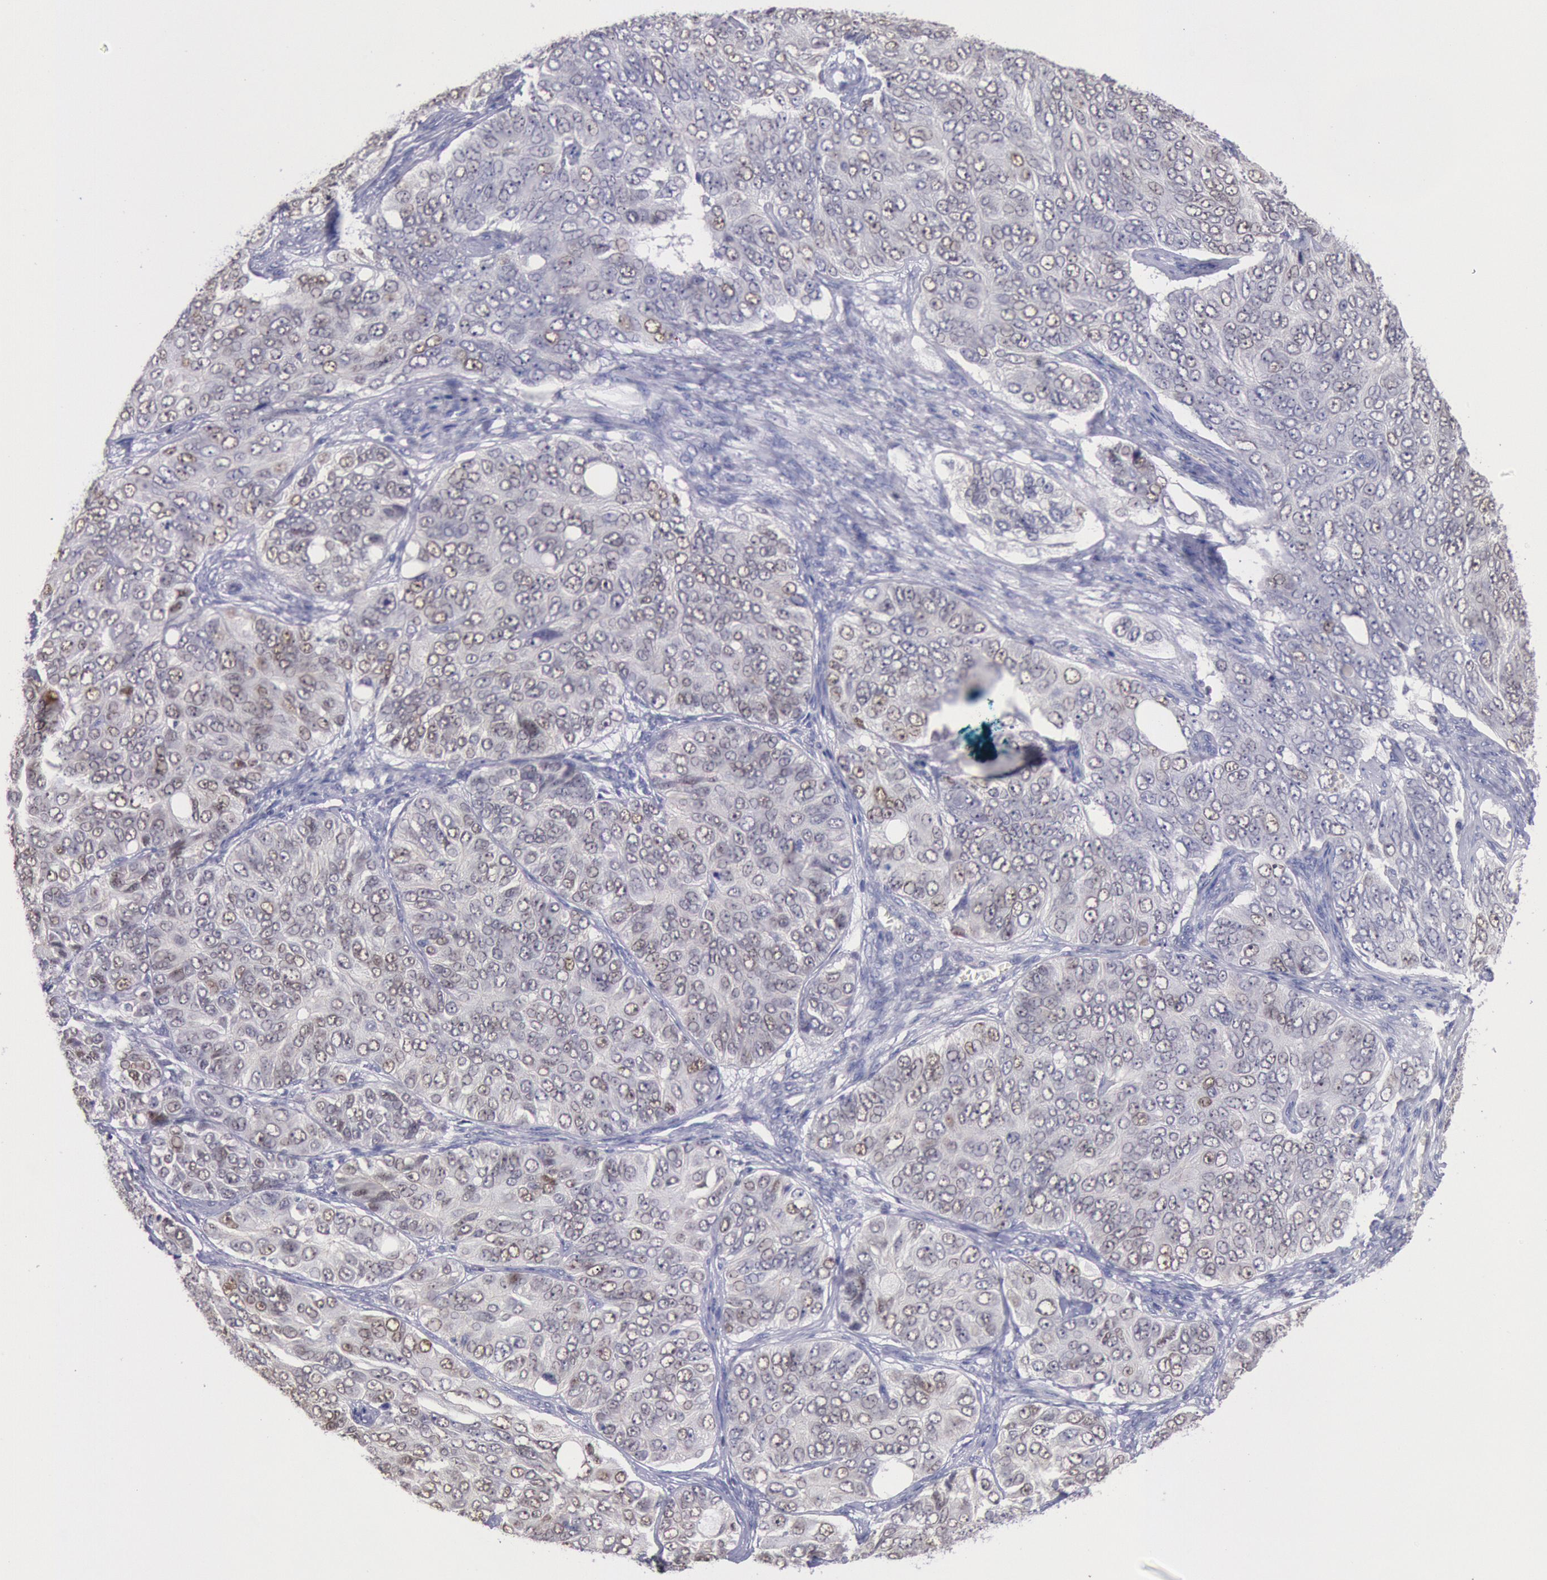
{"staining": {"intensity": "negative", "quantity": "none", "location": "none"}, "tissue": "ovarian cancer", "cell_type": "Tumor cells", "image_type": "cancer", "snomed": [{"axis": "morphology", "description": "Carcinoma, endometroid"}, {"axis": "topography", "description": "Ovary"}], "caption": "This is an immunohistochemistry micrograph of human ovarian cancer. There is no expression in tumor cells.", "gene": "RPS6KA5", "patient": {"sex": "female", "age": 51}}